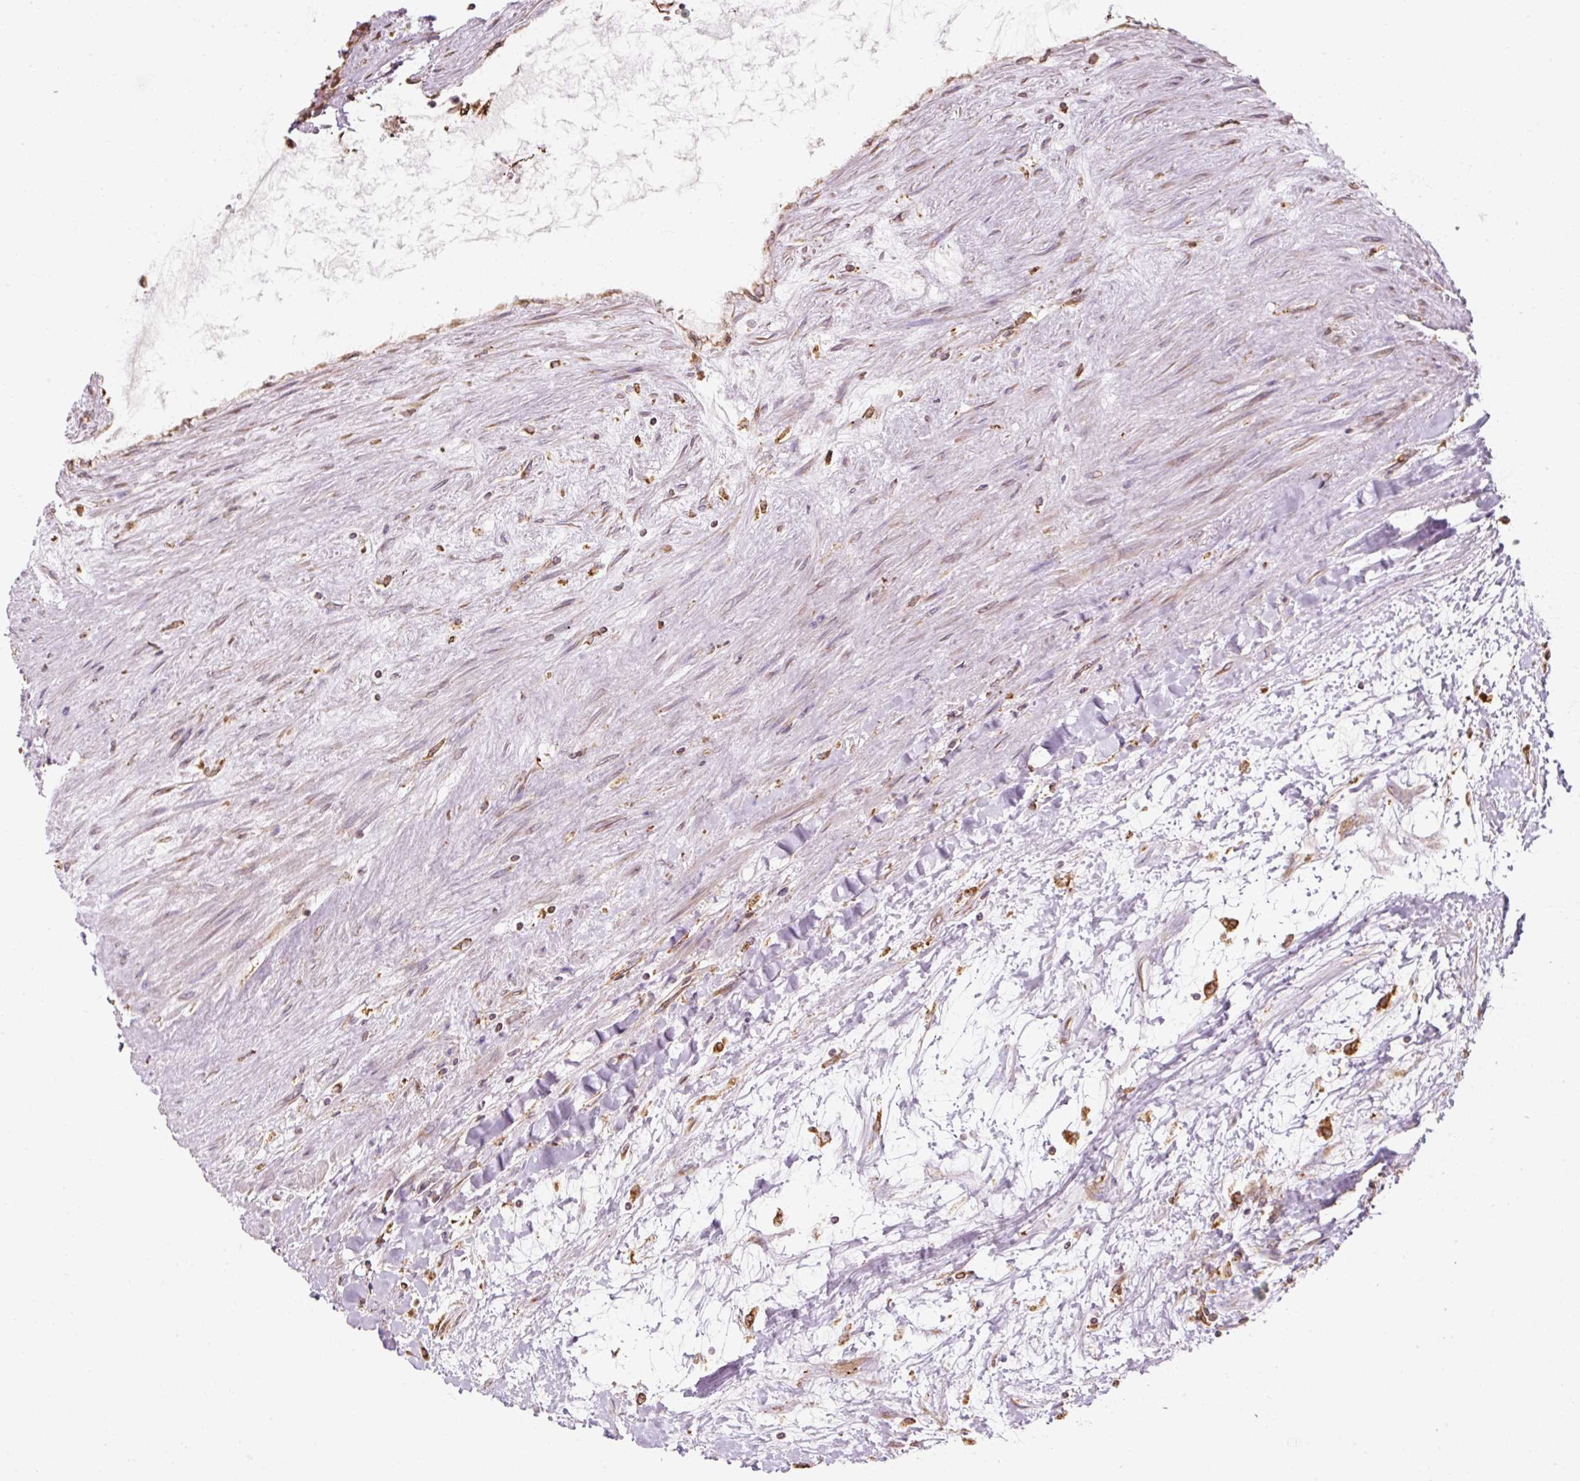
{"staining": {"intensity": "moderate", "quantity": ">75%", "location": "cytoplasmic/membranous"}, "tissue": "renal cancer", "cell_type": "Tumor cells", "image_type": "cancer", "snomed": [{"axis": "morphology", "description": "Adenocarcinoma, NOS"}, {"axis": "topography", "description": "Kidney"}], "caption": "Moderate cytoplasmic/membranous positivity is identified in approximately >75% of tumor cells in renal cancer (adenocarcinoma). The protein is stained brown, and the nuclei are stained in blue (DAB IHC with brightfield microscopy, high magnification).", "gene": "PRKCSH", "patient": {"sex": "male", "age": 80}}